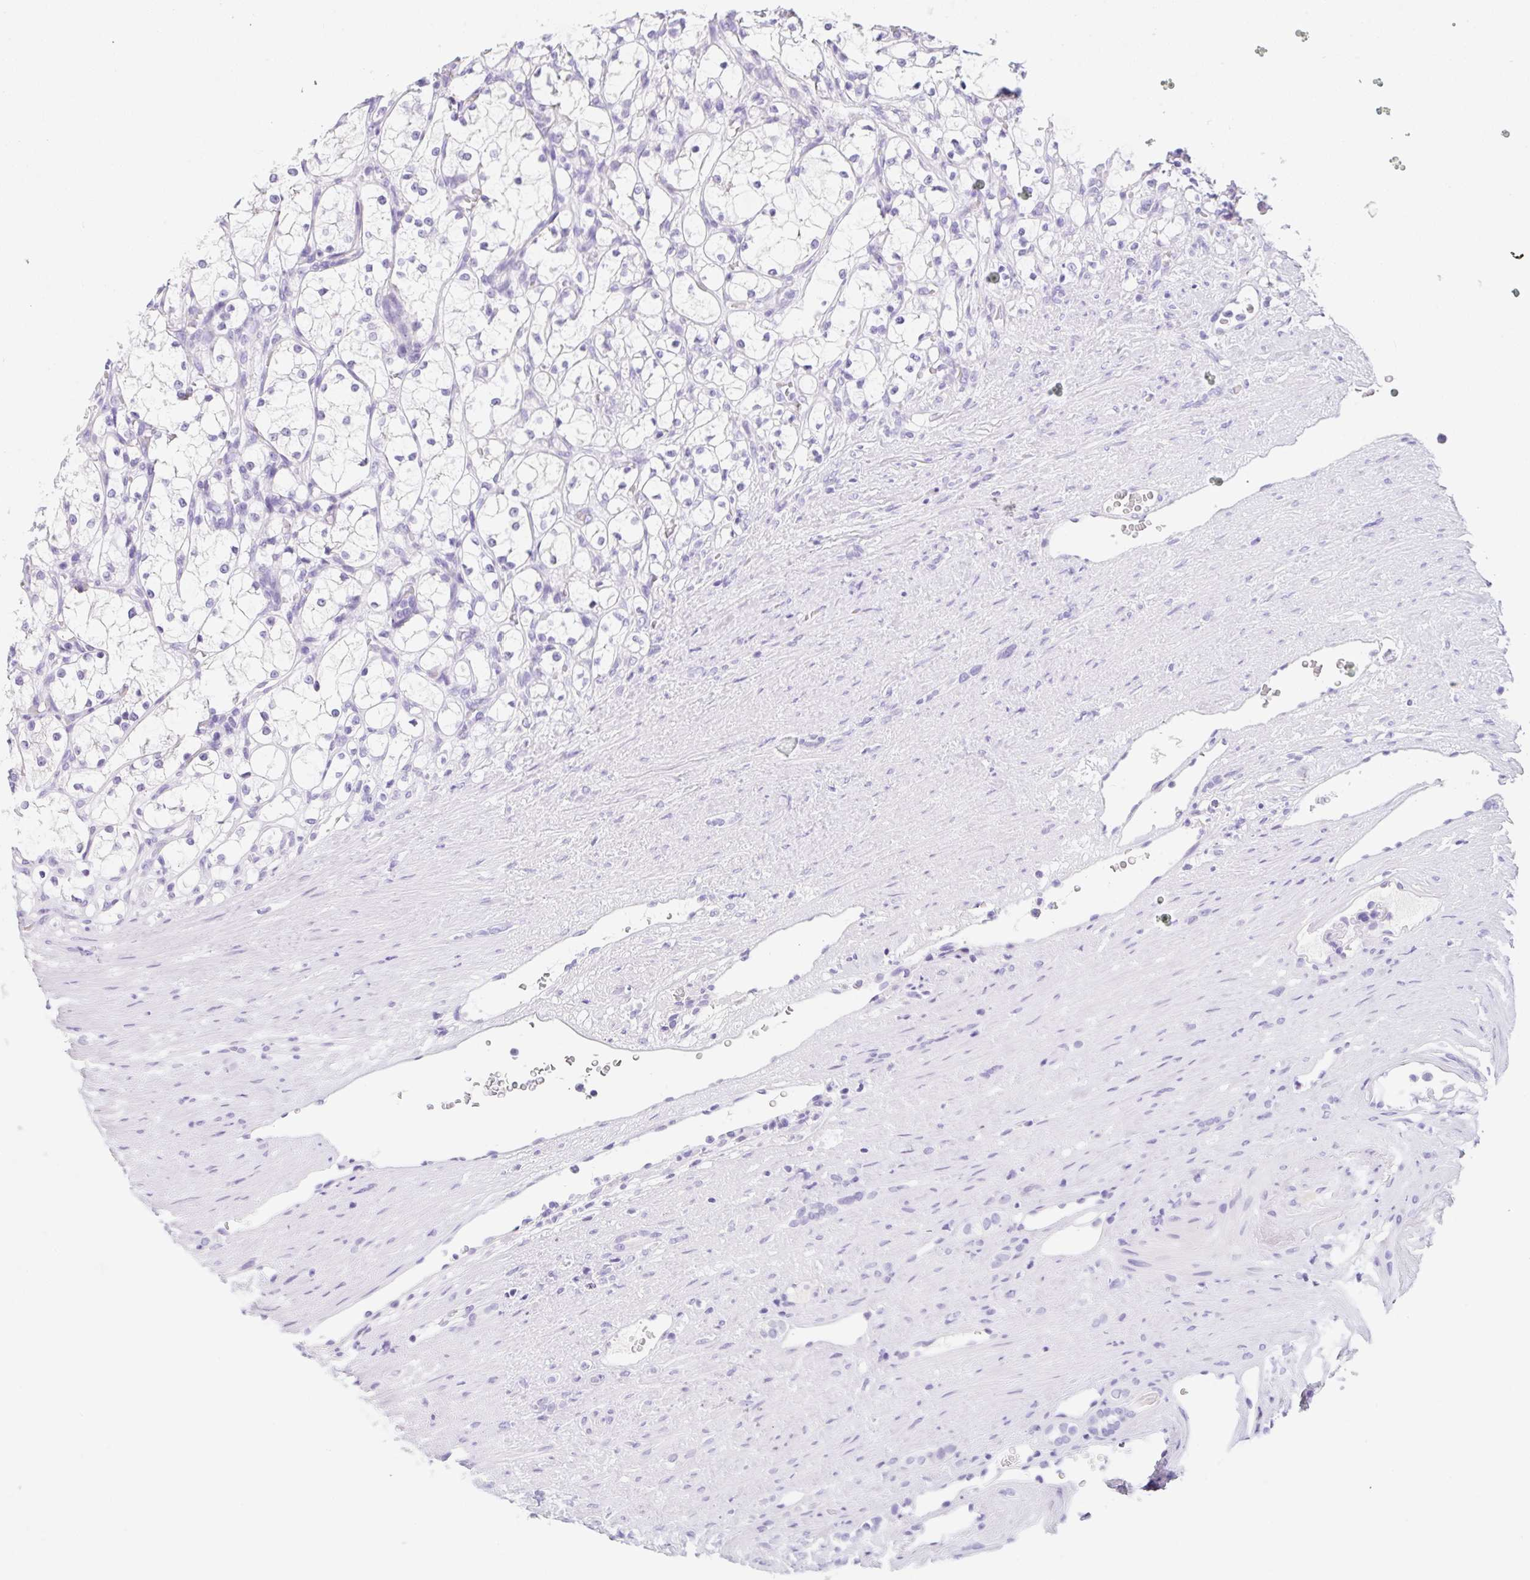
{"staining": {"intensity": "negative", "quantity": "none", "location": "none"}, "tissue": "renal cancer", "cell_type": "Tumor cells", "image_type": "cancer", "snomed": [{"axis": "morphology", "description": "Adenocarcinoma, NOS"}, {"axis": "topography", "description": "Kidney"}], "caption": "Immunohistochemical staining of human adenocarcinoma (renal) exhibits no significant positivity in tumor cells.", "gene": "KLK8", "patient": {"sex": "female", "age": 69}}